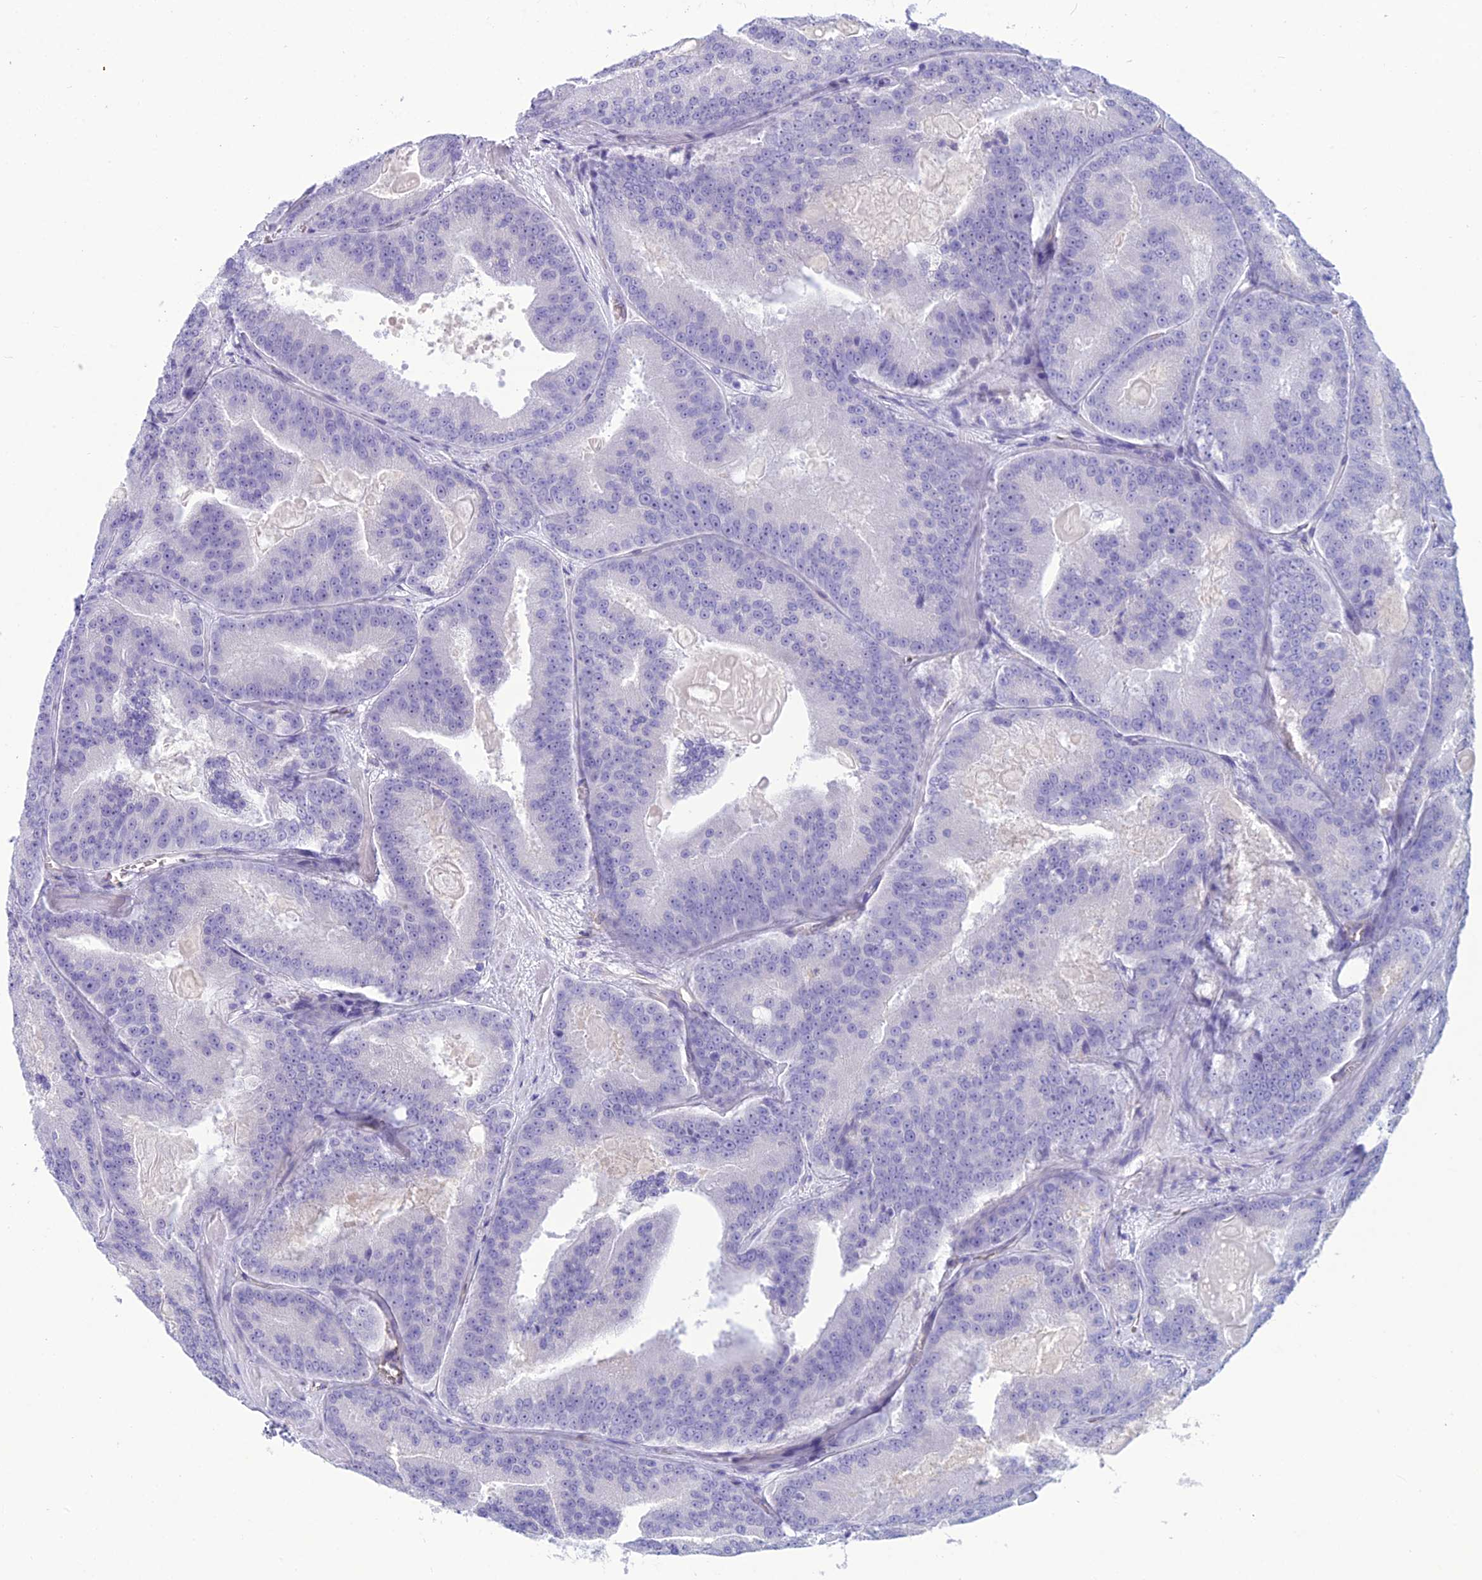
{"staining": {"intensity": "negative", "quantity": "none", "location": "none"}, "tissue": "prostate cancer", "cell_type": "Tumor cells", "image_type": "cancer", "snomed": [{"axis": "morphology", "description": "Adenocarcinoma, High grade"}, {"axis": "topography", "description": "Prostate"}], "caption": "High power microscopy photomicrograph of an immunohistochemistry (IHC) photomicrograph of prostate cancer (high-grade adenocarcinoma), revealing no significant expression in tumor cells. (Immunohistochemistry (ihc), brightfield microscopy, high magnification).", "gene": "BBS7", "patient": {"sex": "male", "age": 61}}